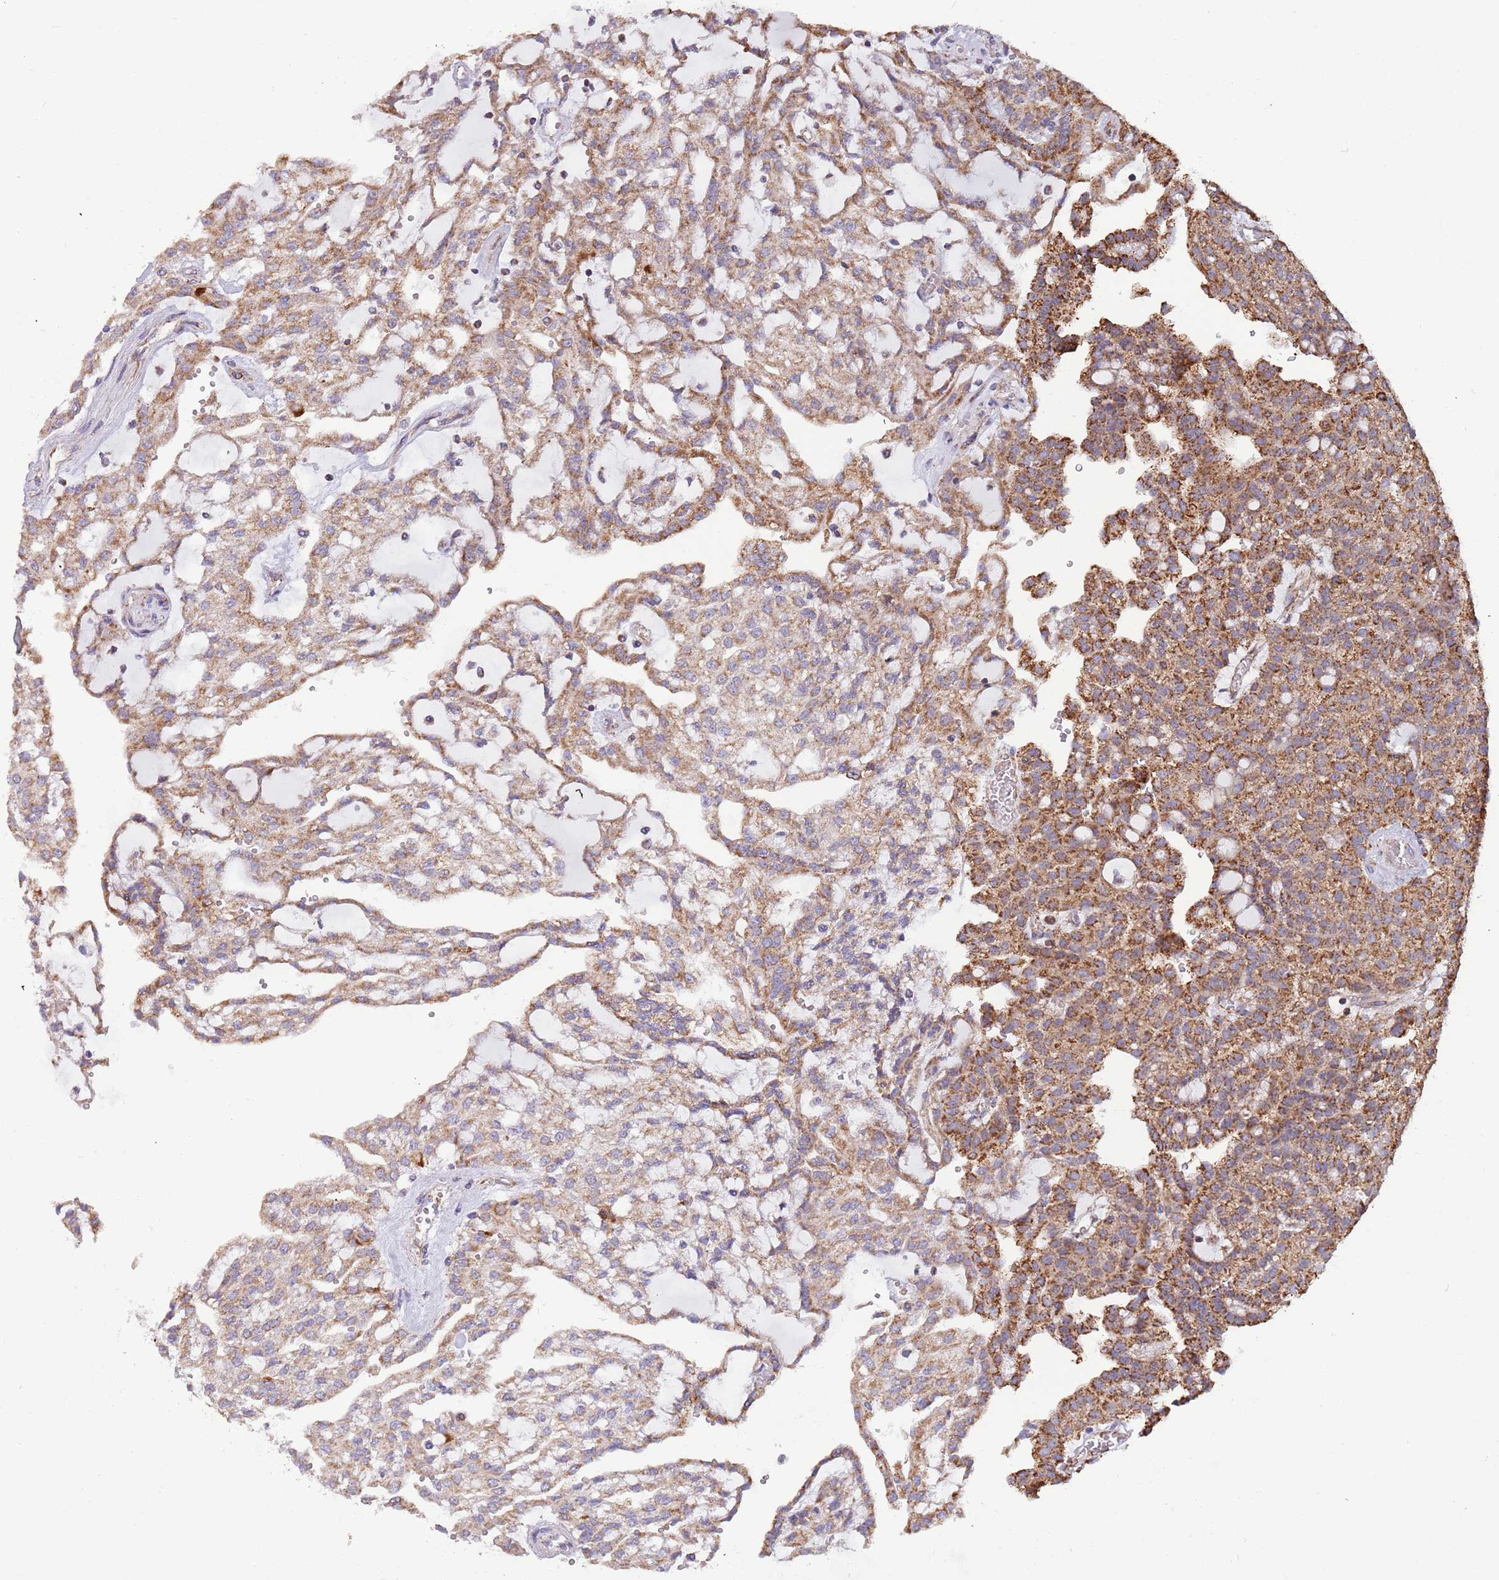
{"staining": {"intensity": "moderate", "quantity": ">75%", "location": "cytoplasmic/membranous"}, "tissue": "renal cancer", "cell_type": "Tumor cells", "image_type": "cancer", "snomed": [{"axis": "morphology", "description": "Adenocarcinoma, NOS"}, {"axis": "topography", "description": "Kidney"}], "caption": "Immunohistochemistry (IHC) of human renal cancer (adenocarcinoma) shows medium levels of moderate cytoplasmic/membranous expression in approximately >75% of tumor cells.", "gene": "VPS16", "patient": {"sex": "male", "age": 63}}